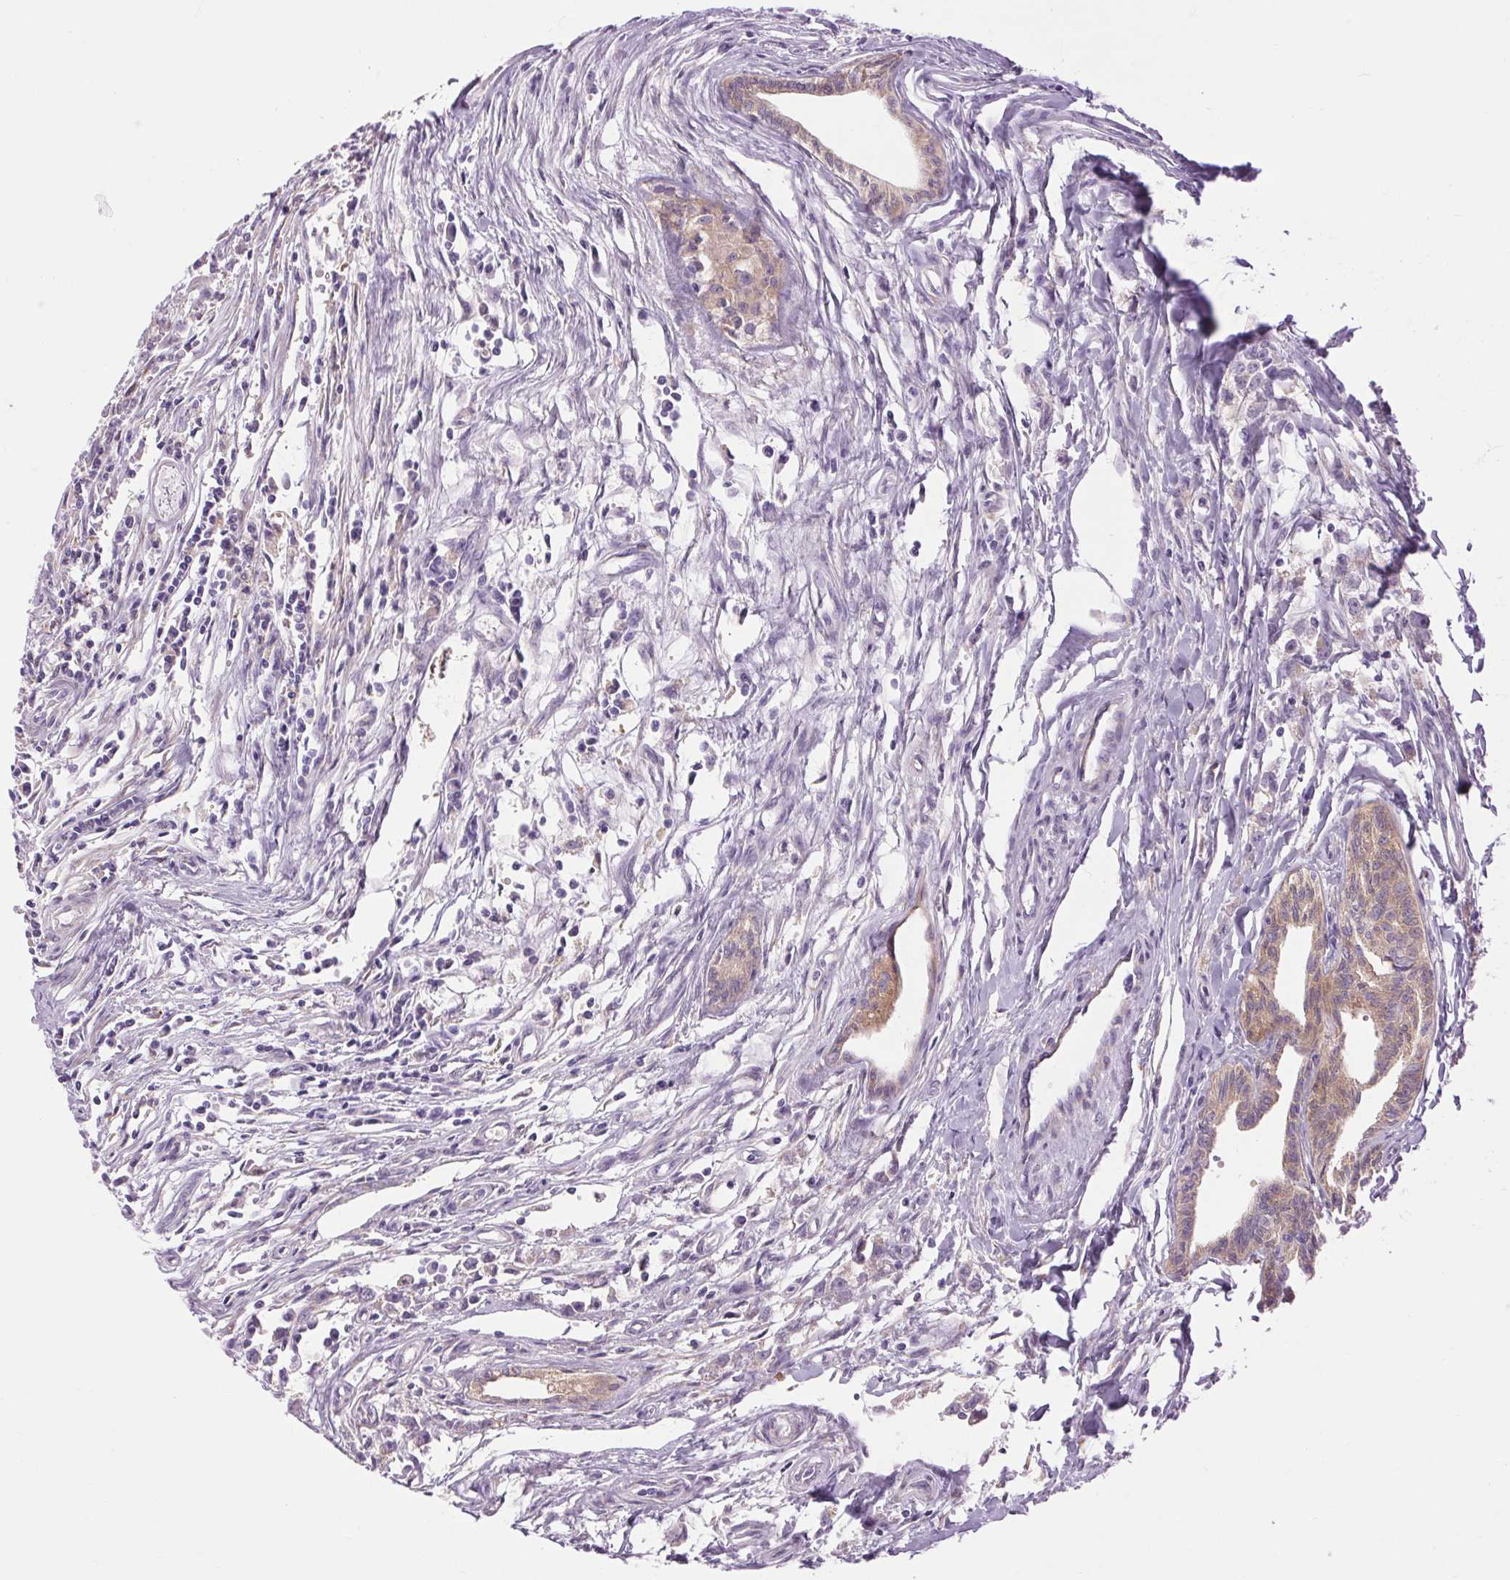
{"staining": {"intensity": "weak", "quantity": "<25%", "location": "cytoplasmic/membranous"}, "tissue": "testis cancer", "cell_type": "Tumor cells", "image_type": "cancer", "snomed": [{"axis": "morphology", "description": "Carcinoma, Embryonal, NOS"}, {"axis": "morphology", "description": "Teratoma, malignant, NOS"}, {"axis": "topography", "description": "Testis"}], "caption": "A histopathology image of human embryonal carcinoma (testis) is negative for staining in tumor cells.", "gene": "SOWAHC", "patient": {"sex": "male", "age": 24}}